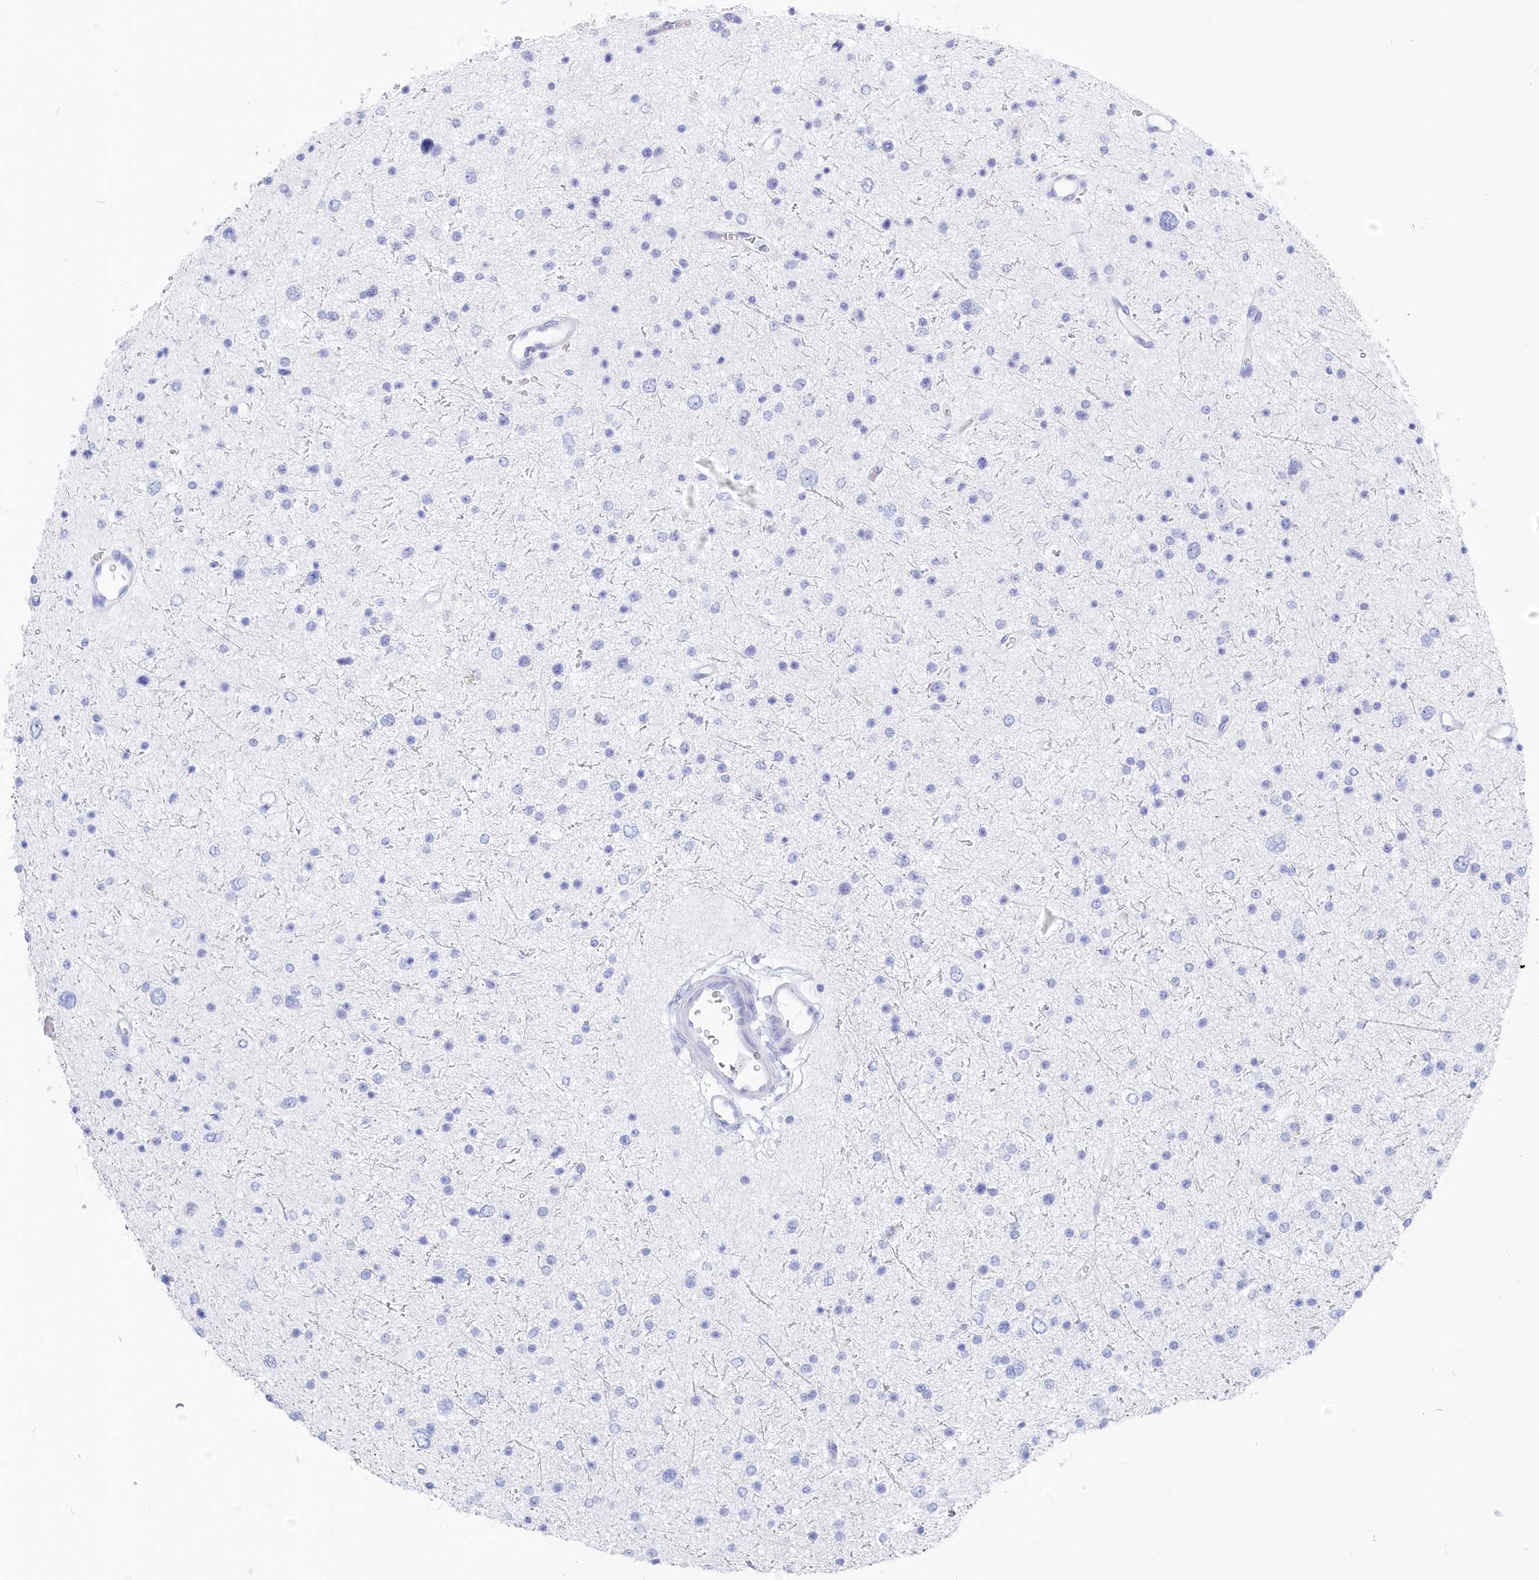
{"staining": {"intensity": "negative", "quantity": "none", "location": "none"}, "tissue": "glioma", "cell_type": "Tumor cells", "image_type": "cancer", "snomed": [{"axis": "morphology", "description": "Glioma, malignant, Low grade"}, {"axis": "topography", "description": "Brain"}], "caption": "Immunohistochemistry micrograph of neoplastic tissue: low-grade glioma (malignant) stained with DAB demonstrates no significant protein positivity in tumor cells.", "gene": "CSNK1G2", "patient": {"sex": "female", "age": 37}}